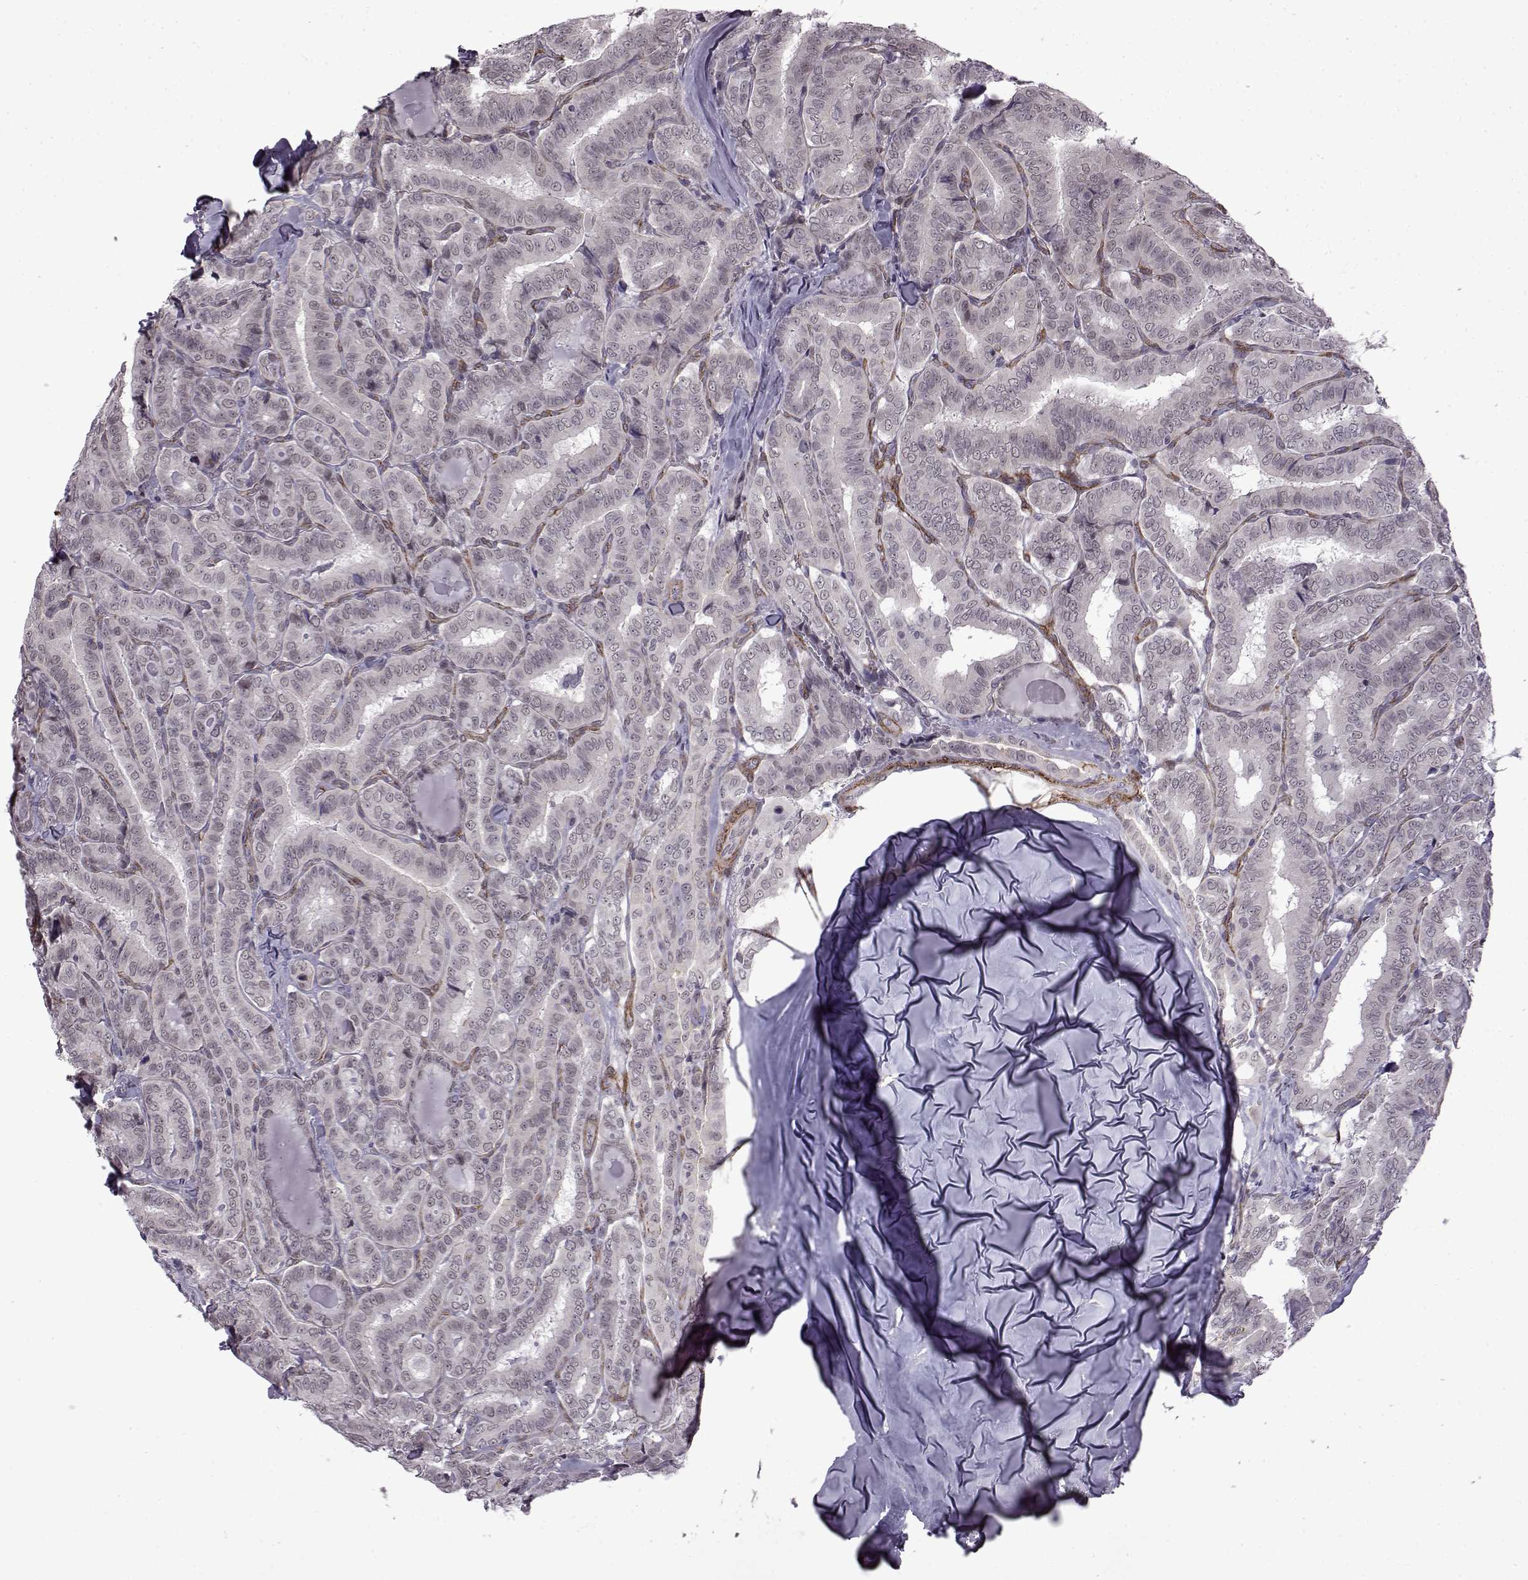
{"staining": {"intensity": "negative", "quantity": "none", "location": "none"}, "tissue": "thyroid cancer", "cell_type": "Tumor cells", "image_type": "cancer", "snomed": [{"axis": "morphology", "description": "Papillary adenocarcinoma, NOS"}, {"axis": "morphology", "description": "Papillary adenoma metastatic"}, {"axis": "topography", "description": "Thyroid gland"}], "caption": "Tumor cells show no significant protein expression in thyroid cancer (papillary adenoma metastatic). The staining is performed using DAB brown chromogen with nuclei counter-stained in using hematoxylin.", "gene": "SYNPO2", "patient": {"sex": "female", "age": 50}}